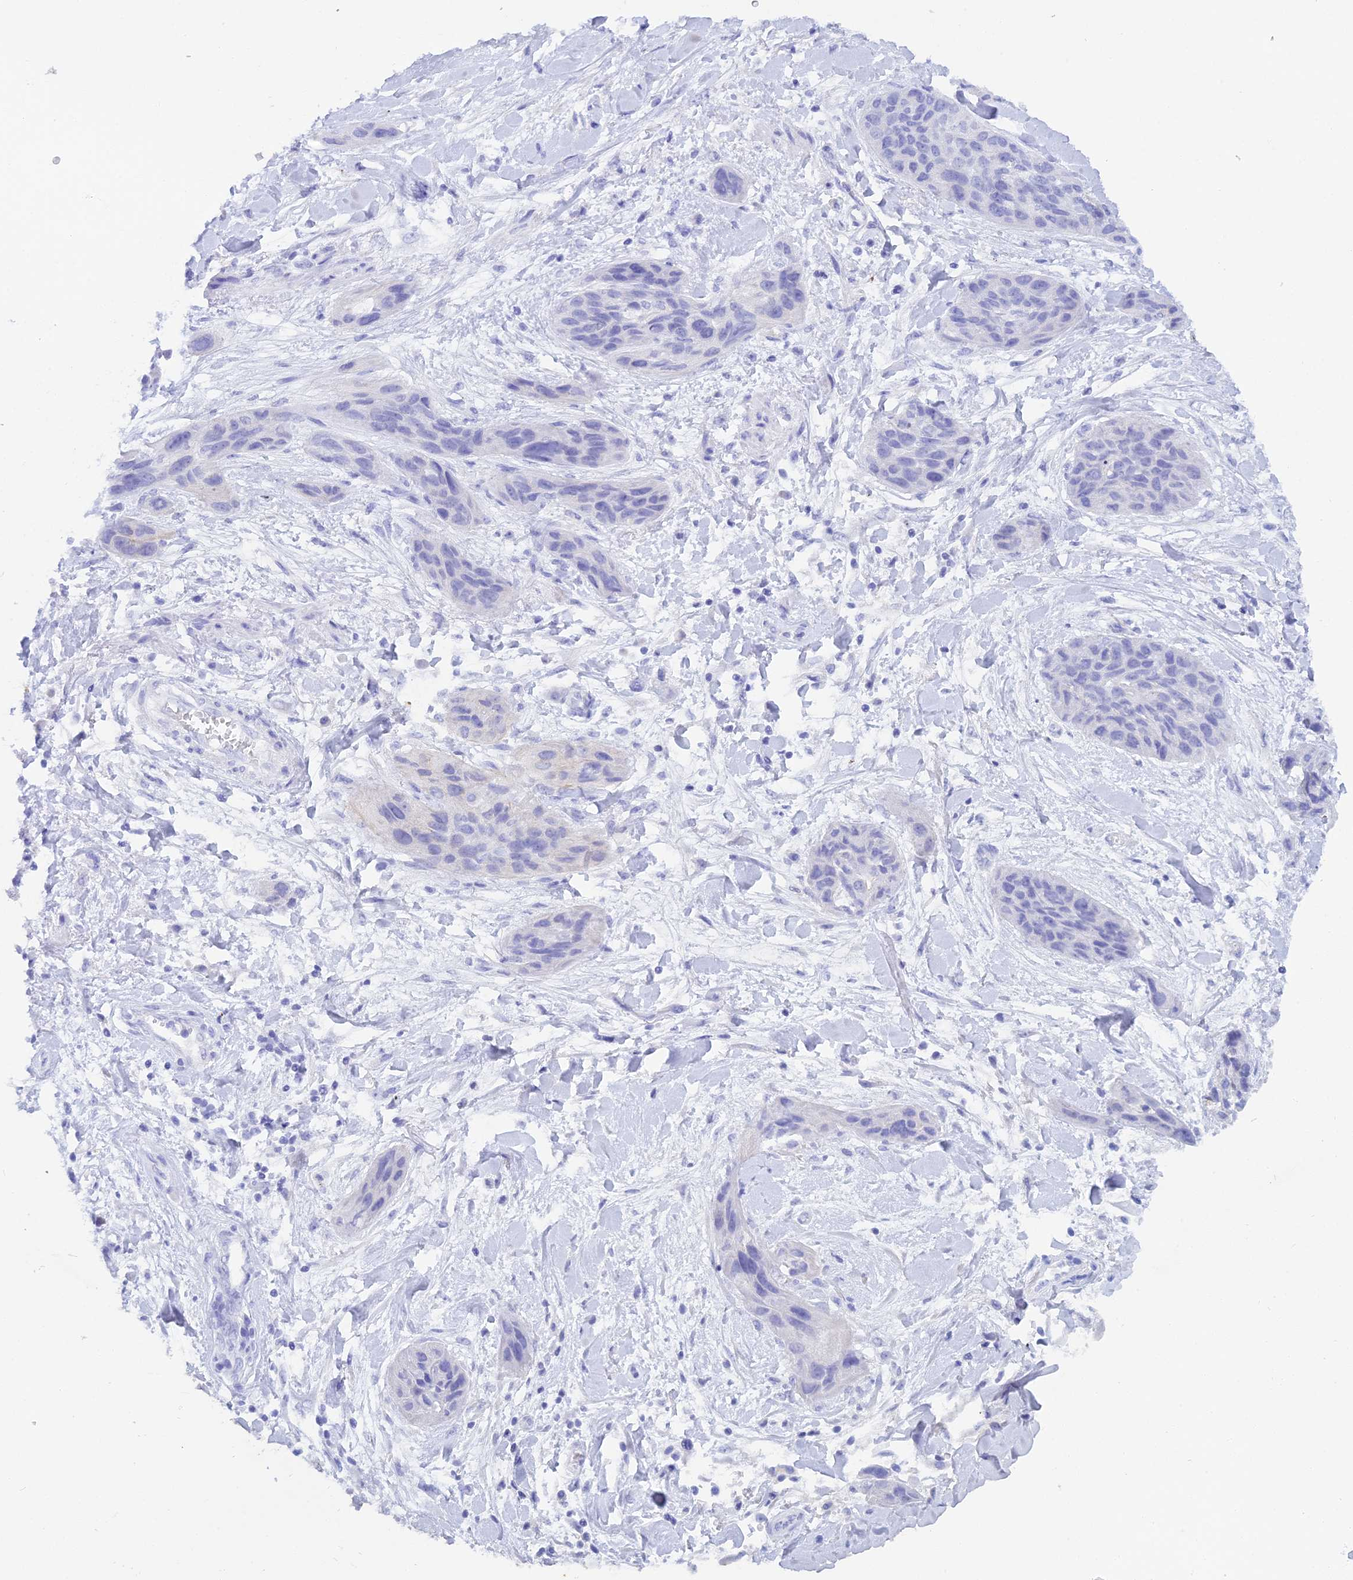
{"staining": {"intensity": "negative", "quantity": "none", "location": "none"}, "tissue": "lung cancer", "cell_type": "Tumor cells", "image_type": "cancer", "snomed": [{"axis": "morphology", "description": "Squamous cell carcinoma, NOS"}, {"axis": "topography", "description": "Lung"}], "caption": "Image shows no significant protein positivity in tumor cells of lung cancer (squamous cell carcinoma).", "gene": "REG1A", "patient": {"sex": "female", "age": 70}}